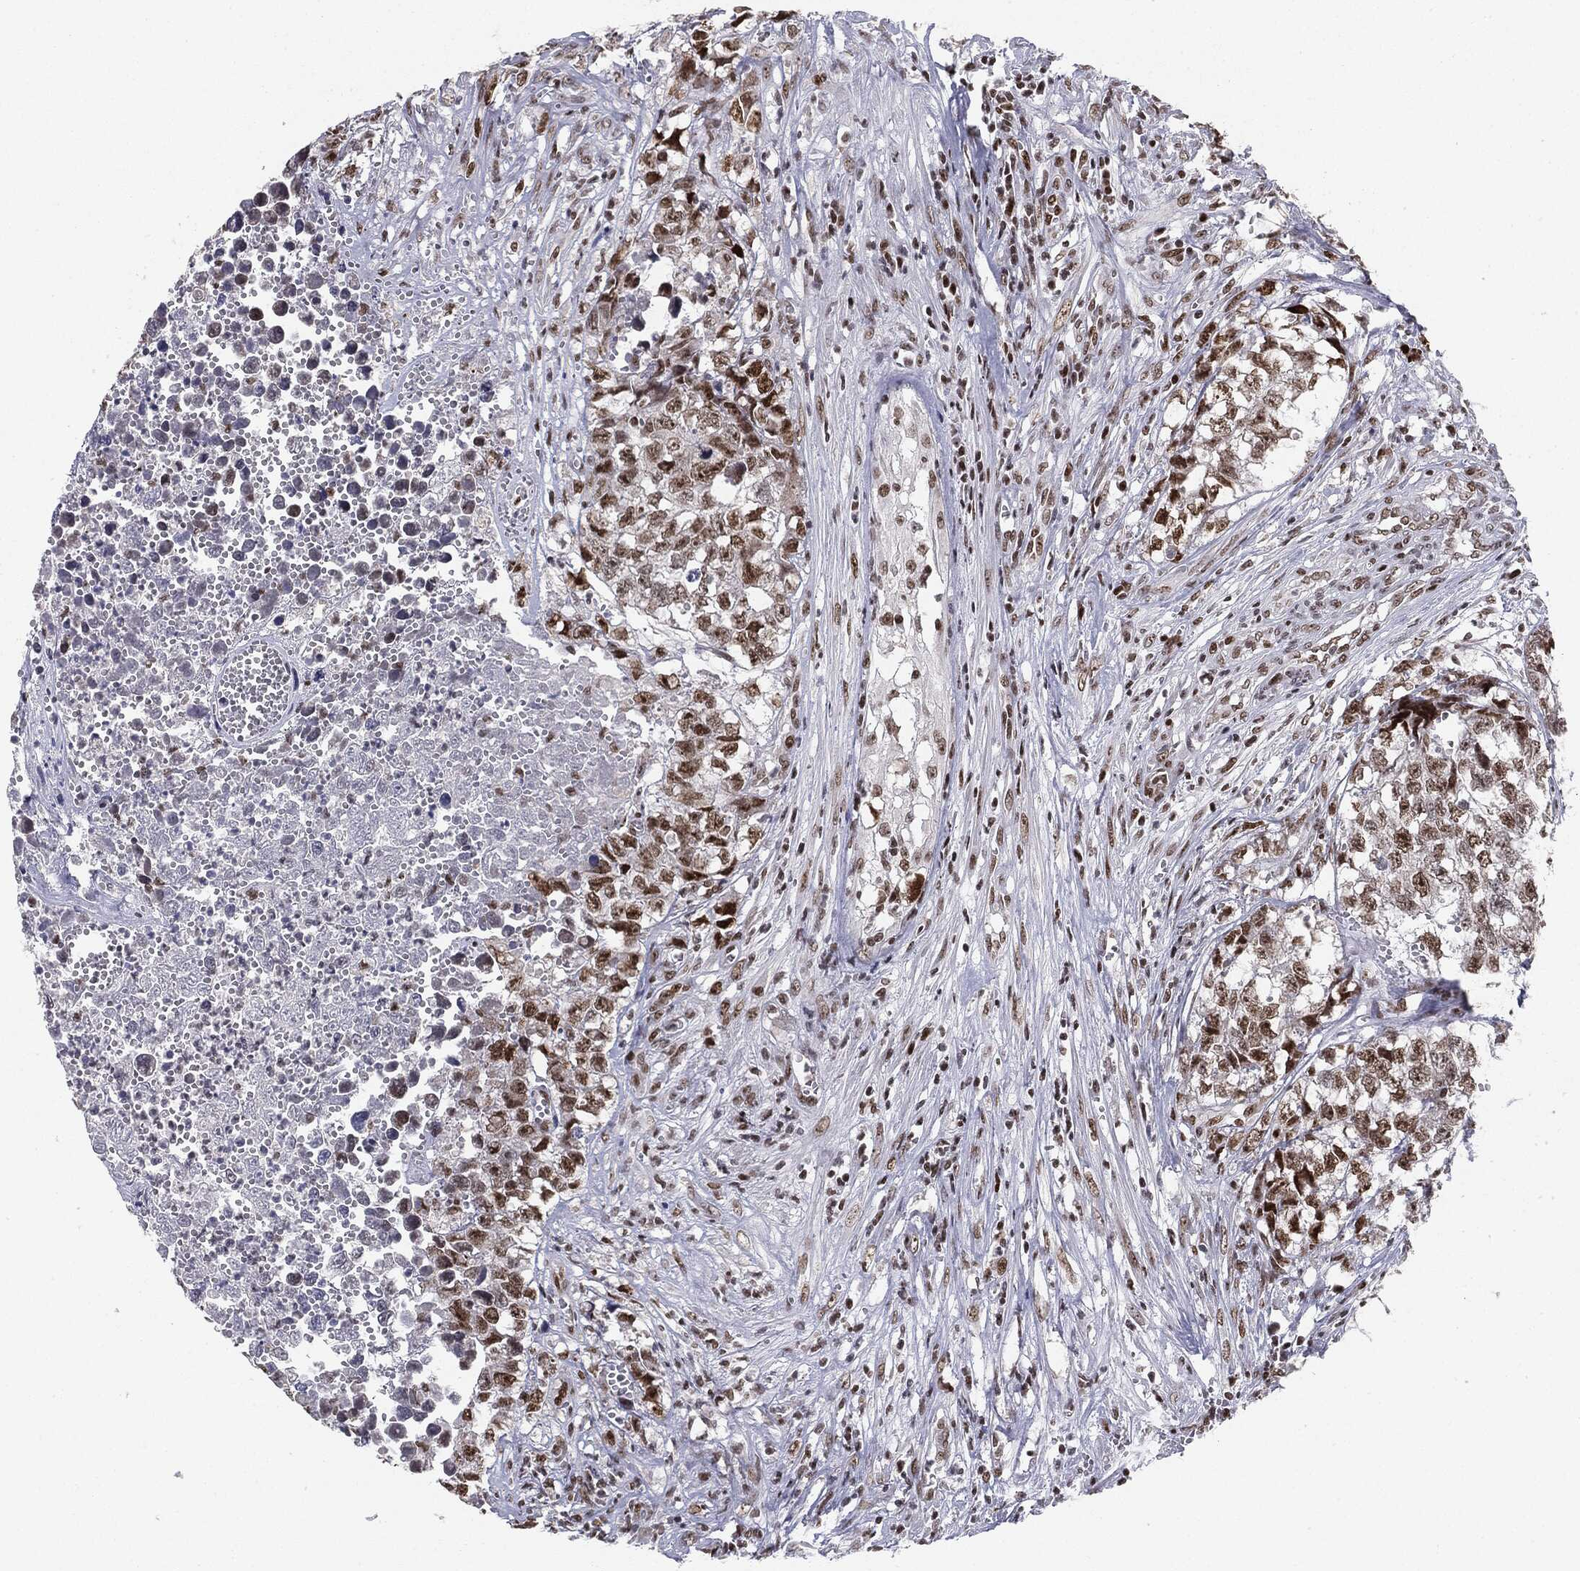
{"staining": {"intensity": "strong", "quantity": ">75%", "location": "nuclear"}, "tissue": "testis cancer", "cell_type": "Tumor cells", "image_type": "cancer", "snomed": [{"axis": "morphology", "description": "Seminoma, NOS"}, {"axis": "morphology", "description": "Carcinoma, Embryonal, NOS"}, {"axis": "topography", "description": "Testis"}], "caption": "Immunohistochemistry micrograph of human testis seminoma stained for a protein (brown), which displays high levels of strong nuclear staining in about >75% of tumor cells.", "gene": "MDC1", "patient": {"sex": "male", "age": 22}}